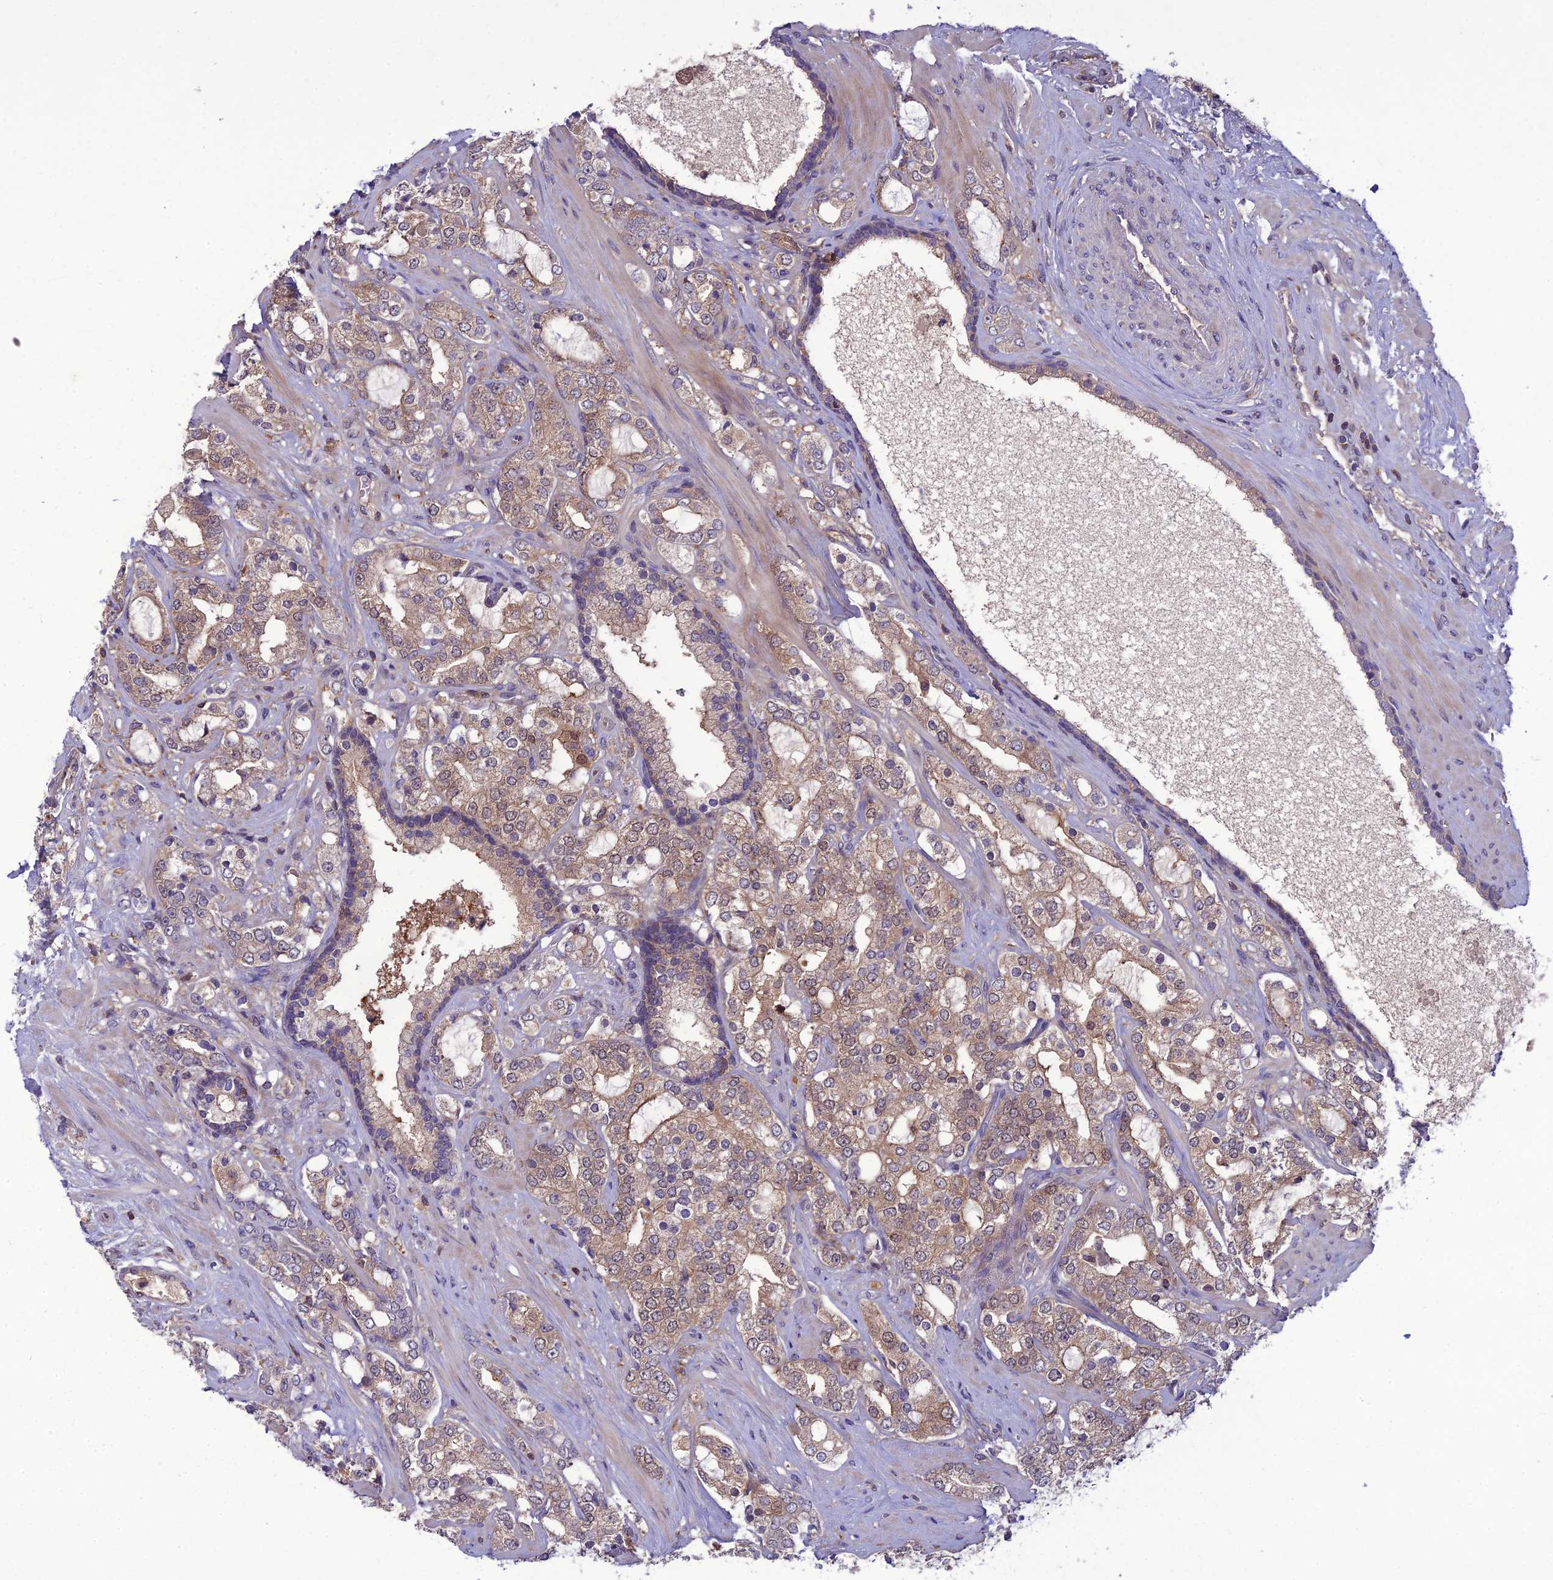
{"staining": {"intensity": "weak", "quantity": ">75%", "location": "cytoplasmic/membranous,nuclear"}, "tissue": "prostate cancer", "cell_type": "Tumor cells", "image_type": "cancer", "snomed": [{"axis": "morphology", "description": "Adenocarcinoma, High grade"}, {"axis": "topography", "description": "Prostate"}], "caption": "This is an image of IHC staining of prostate adenocarcinoma (high-grade), which shows weak staining in the cytoplasmic/membranous and nuclear of tumor cells.", "gene": "GDF6", "patient": {"sex": "male", "age": 64}}